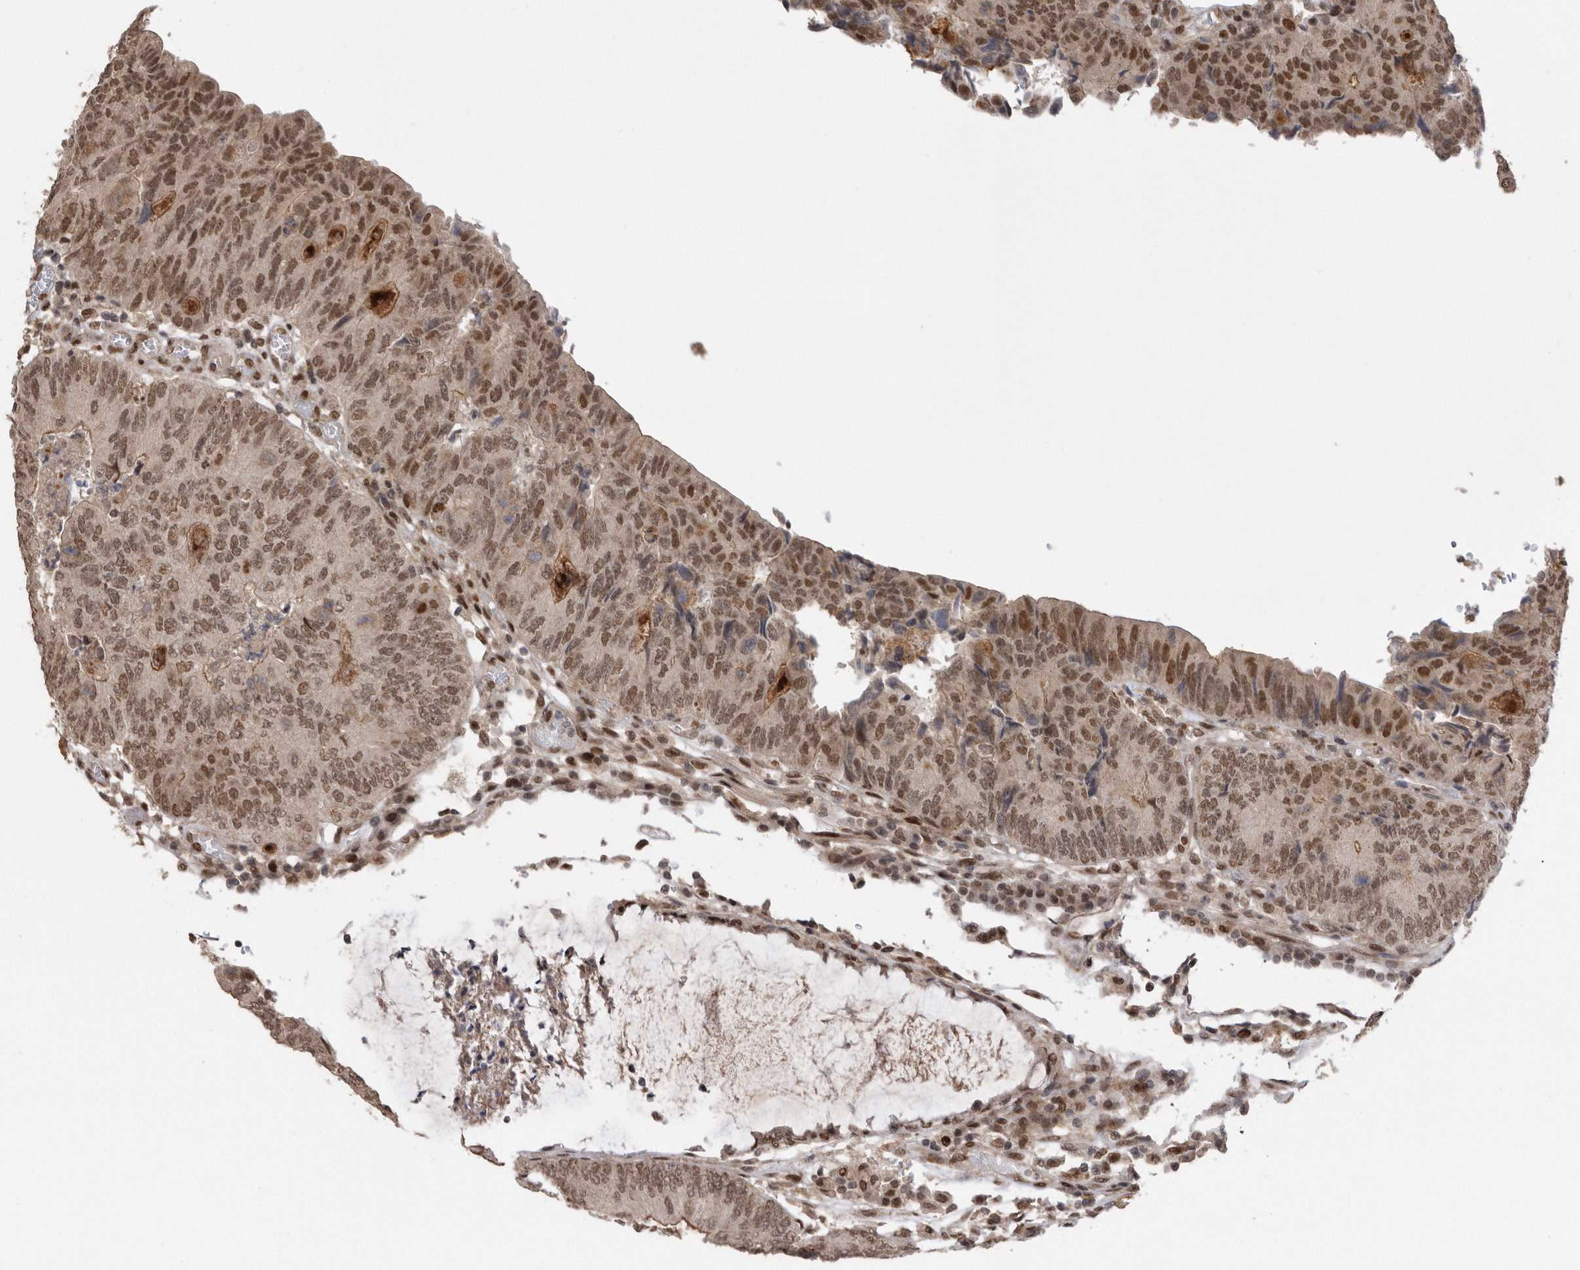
{"staining": {"intensity": "moderate", "quantity": ">75%", "location": "nuclear"}, "tissue": "colorectal cancer", "cell_type": "Tumor cells", "image_type": "cancer", "snomed": [{"axis": "morphology", "description": "Adenocarcinoma, NOS"}, {"axis": "topography", "description": "Colon"}], "caption": "This histopathology image exhibits immunohistochemistry (IHC) staining of colorectal cancer (adenocarcinoma), with medium moderate nuclear positivity in about >75% of tumor cells.", "gene": "TDRD3", "patient": {"sex": "female", "age": 67}}